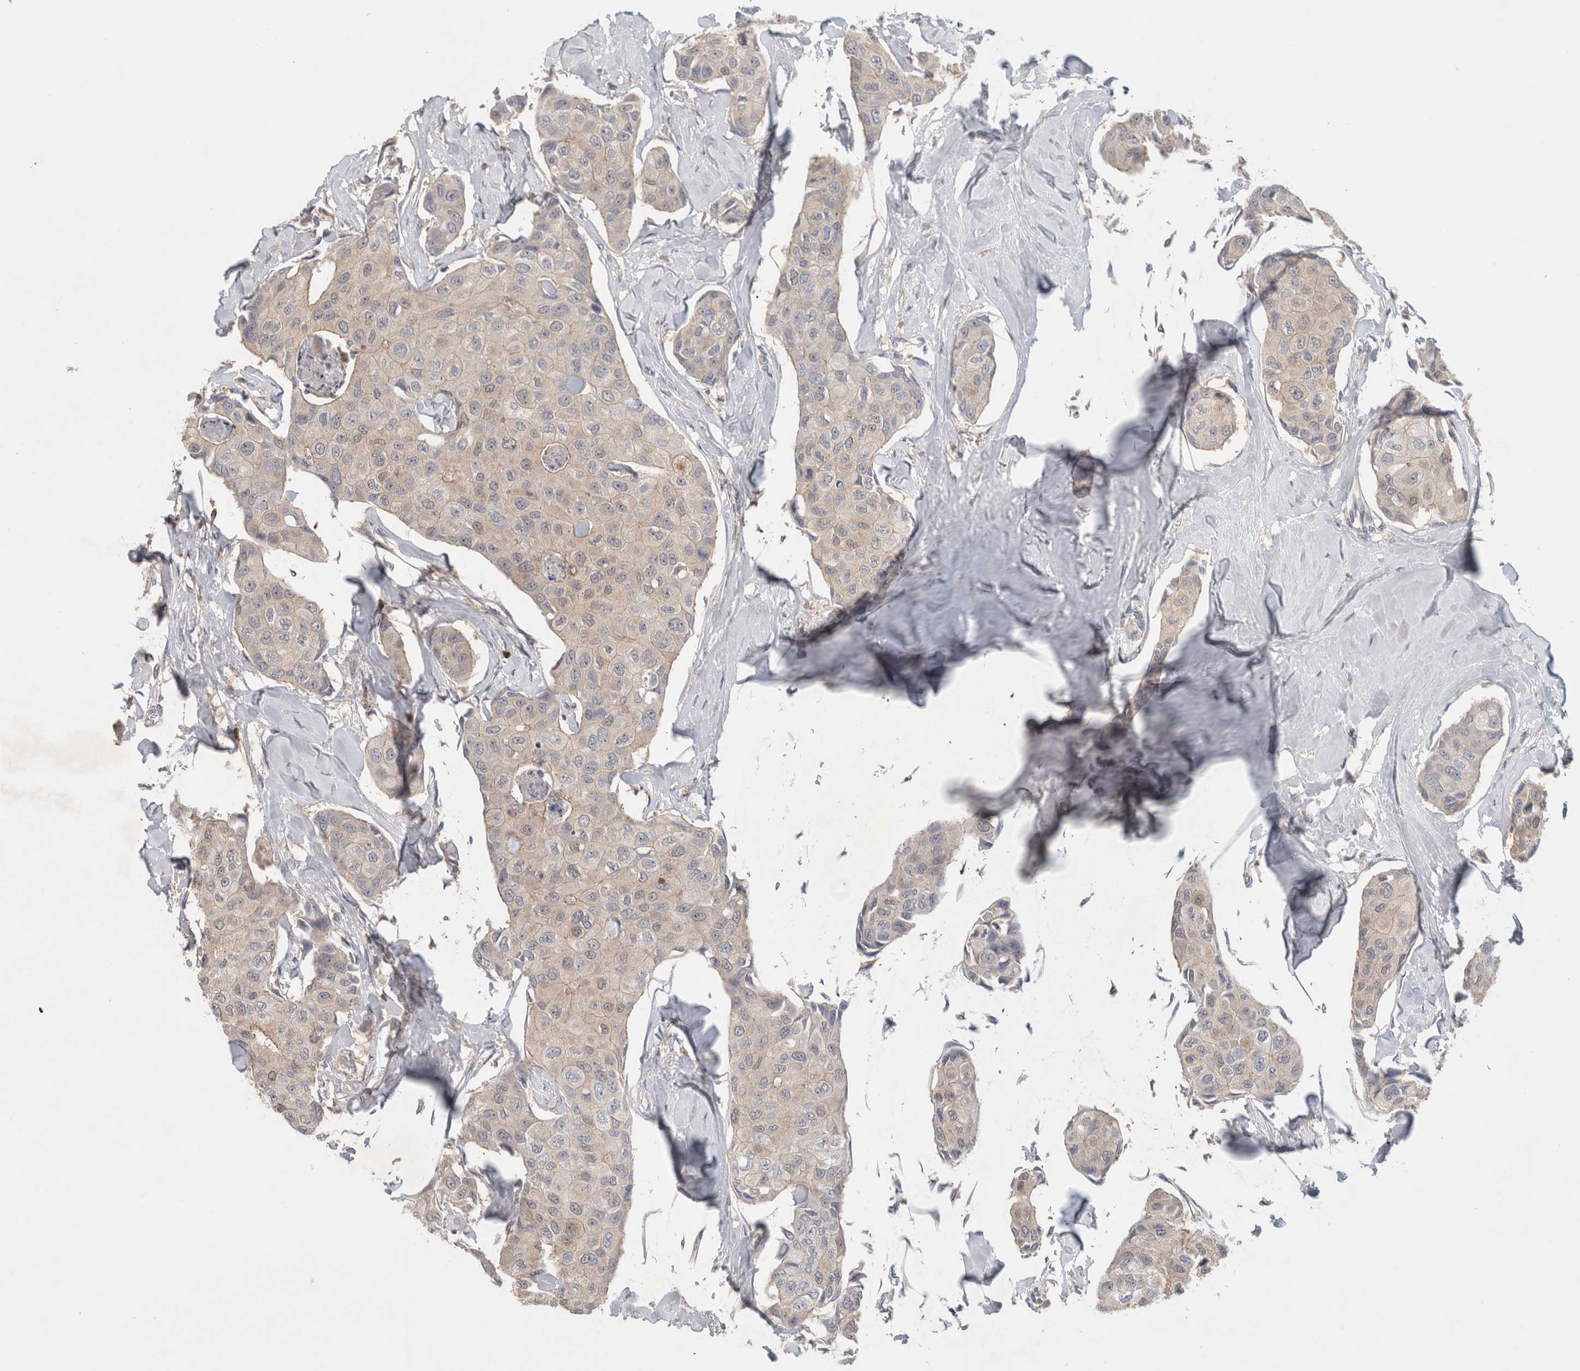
{"staining": {"intensity": "negative", "quantity": "none", "location": "none"}, "tissue": "breast cancer", "cell_type": "Tumor cells", "image_type": "cancer", "snomed": [{"axis": "morphology", "description": "Duct carcinoma"}, {"axis": "topography", "description": "Breast"}], "caption": "Breast cancer stained for a protein using immunohistochemistry shows no expression tumor cells.", "gene": "GFRA2", "patient": {"sex": "female", "age": 80}}